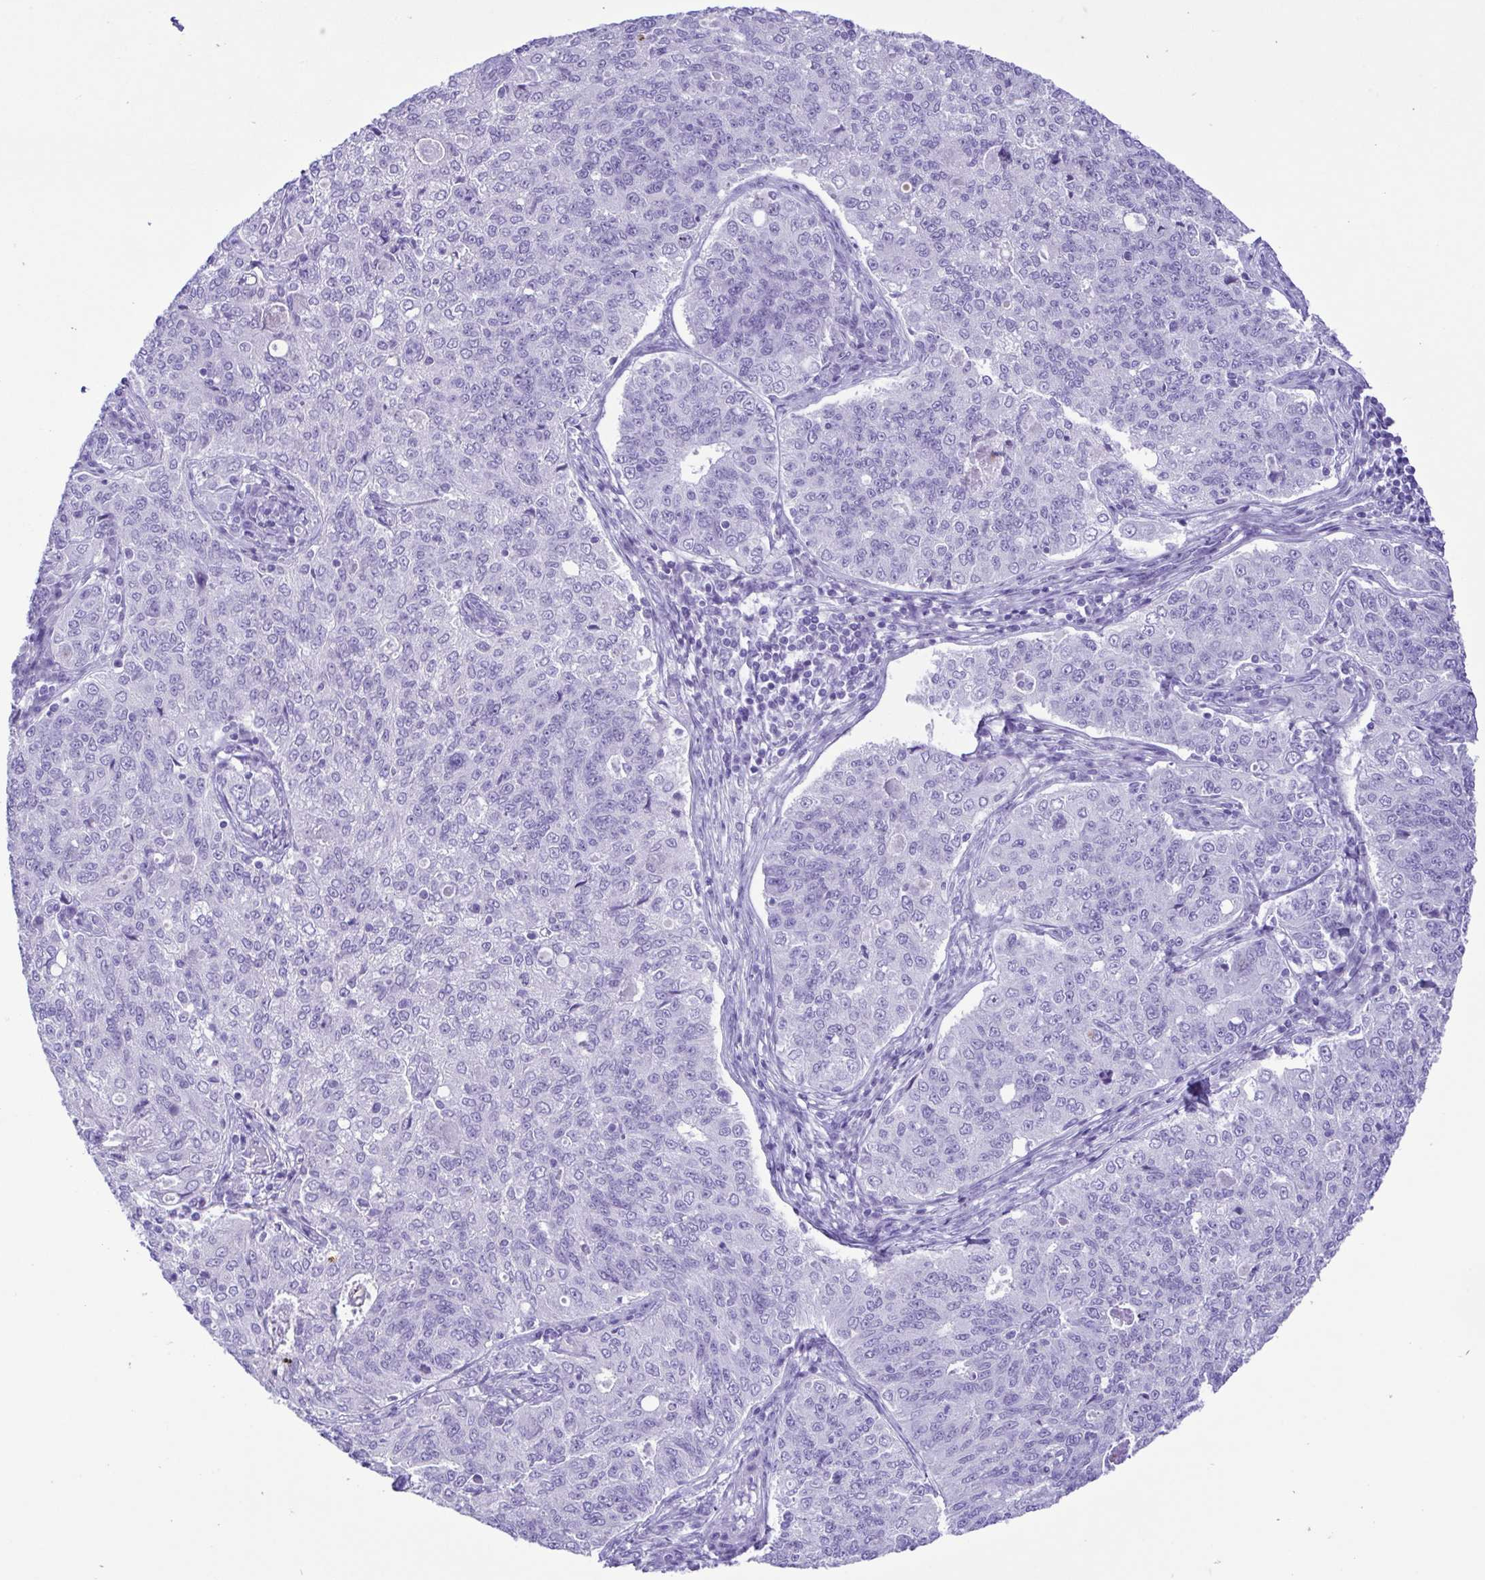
{"staining": {"intensity": "negative", "quantity": "none", "location": "none"}, "tissue": "endometrial cancer", "cell_type": "Tumor cells", "image_type": "cancer", "snomed": [{"axis": "morphology", "description": "Adenocarcinoma, NOS"}, {"axis": "topography", "description": "Endometrium"}], "caption": "DAB immunohistochemical staining of human endometrial adenocarcinoma shows no significant positivity in tumor cells.", "gene": "OVGP1", "patient": {"sex": "female", "age": 43}}